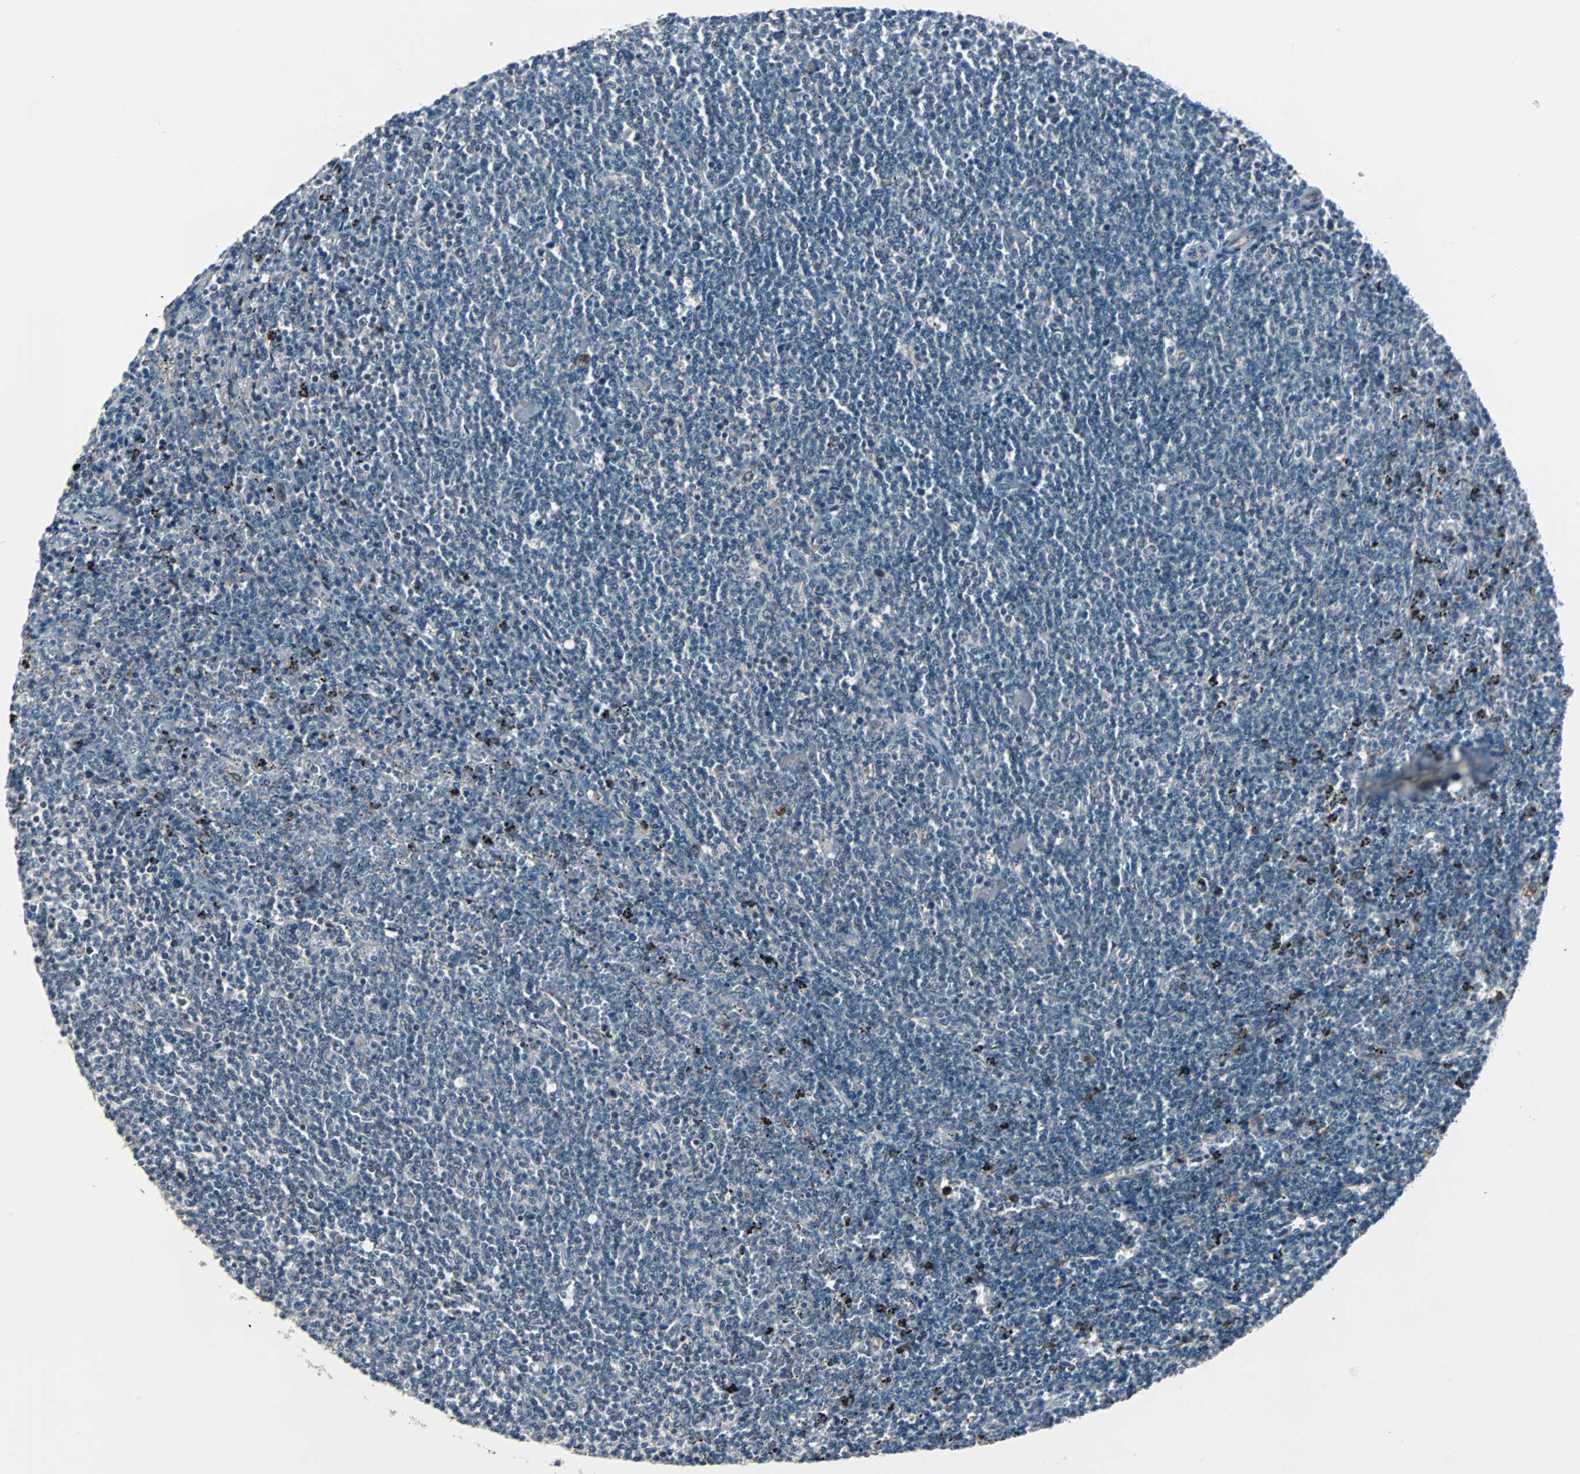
{"staining": {"intensity": "negative", "quantity": "none", "location": "none"}, "tissue": "lymphoma", "cell_type": "Tumor cells", "image_type": "cancer", "snomed": [{"axis": "morphology", "description": "Malignant lymphoma, non-Hodgkin's type, Low grade"}, {"axis": "topography", "description": "Spleen"}], "caption": "There is no significant expression in tumor cells of lymphoma. Brightfield microscopy of IHC stained with DAB (brown) and hematoxylin (blue), captured at high magnification.", "gene": "FHL2", "patient": {"sex": "female", "age": 50}}